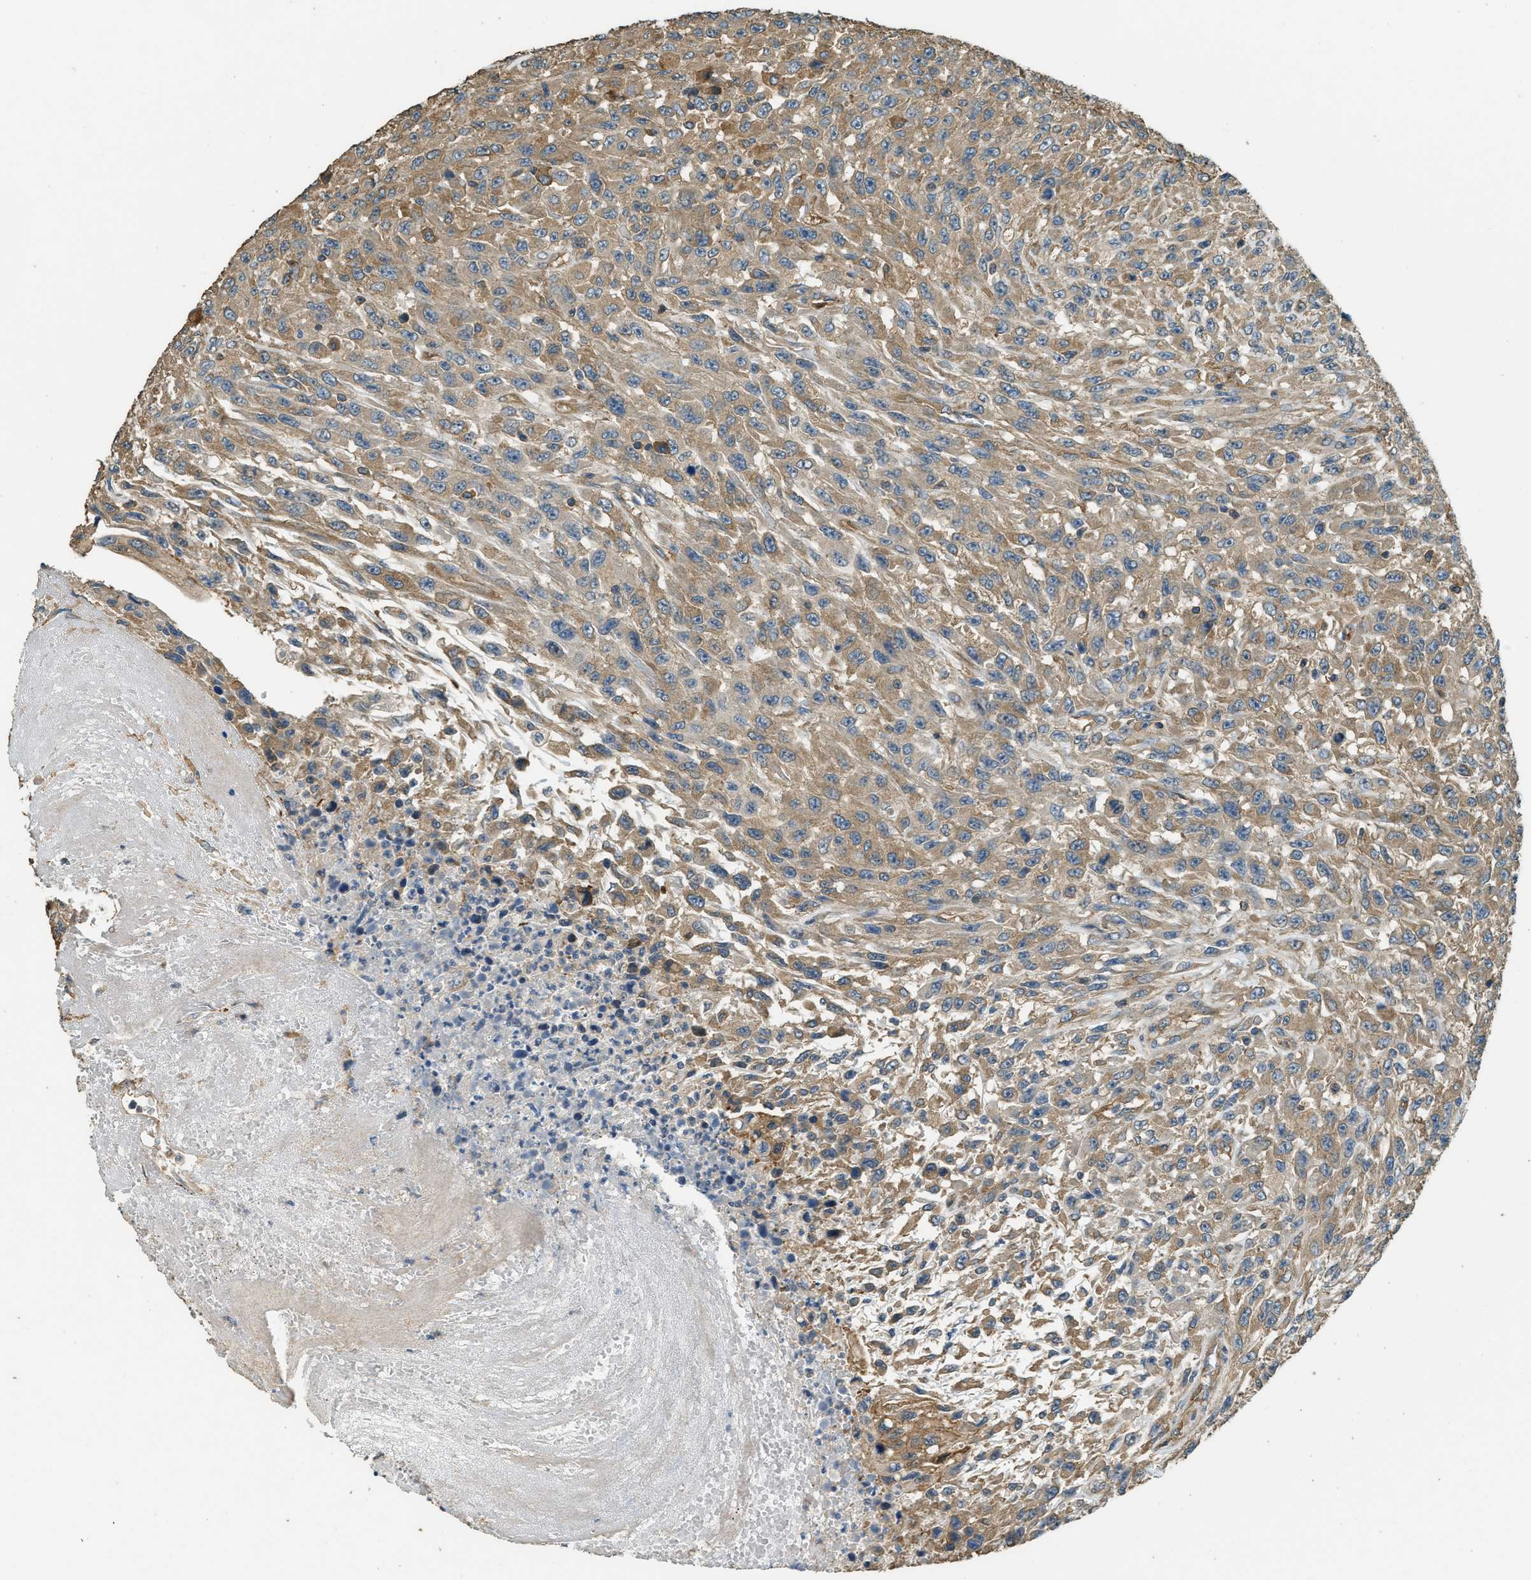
{"staining": {"intensity": "moderate", "quantity": ">75%", "location": "cytoplasmic/membranous"}, "tissue": "urothelial cancer", "cell_type": "Tumor cells", "image_type": "cancer", "snomed": [{"axis": "morphology", "description": "Urothelial carcinoma, High grade"}, {"axis": "topography", "description": "Urinary bladder"}], "caption": "A high-resolution histopathology image shows IHC staining of high-grade urothelial carcinoma, which demonstrates moderate cytoplasmic/membranous expression in about >75% of tumor cells.", "gene": "MARS1", "patient": {"sex": "male", "age": 66}}